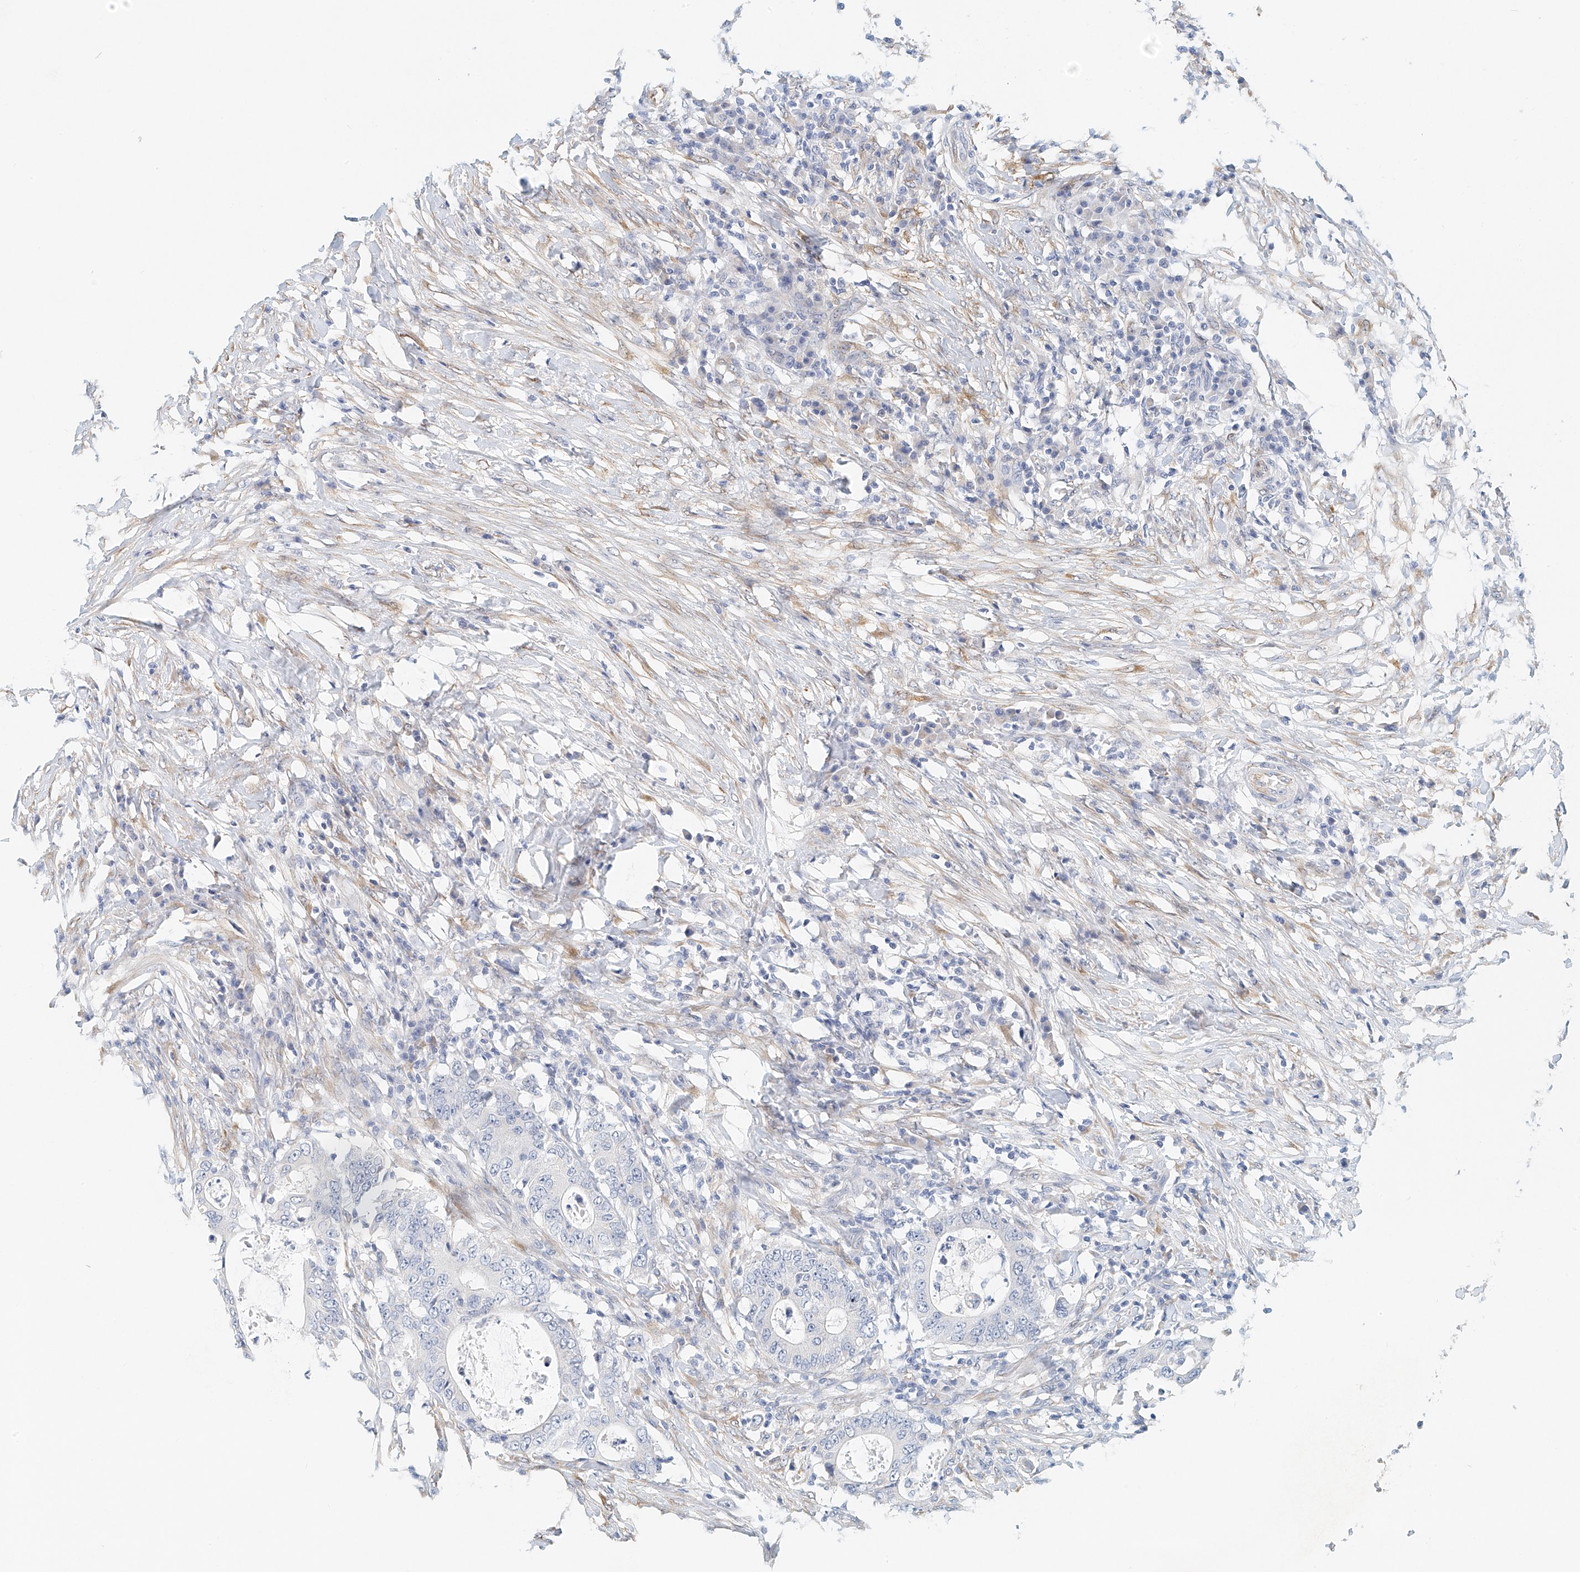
{"staining": {"intensity": "negative", "quantity": "none", "location": "none"}, "tissue": "colorectal cancer", "cell_type": "Tumor cells", "image_type": "cancer", "snomed": [{"axis": "morphology", "description": "Adenocarcinoma, NOS"}, {"axis": "topography", "description": "Colon"}], "caption": "Adenocarcinoma (colorectal) was stained to show a protein in brown. There is no significant staining in tumor cells.", "gene": "ARHGAP28", "patient": {"sex": "male", "age": 83}}